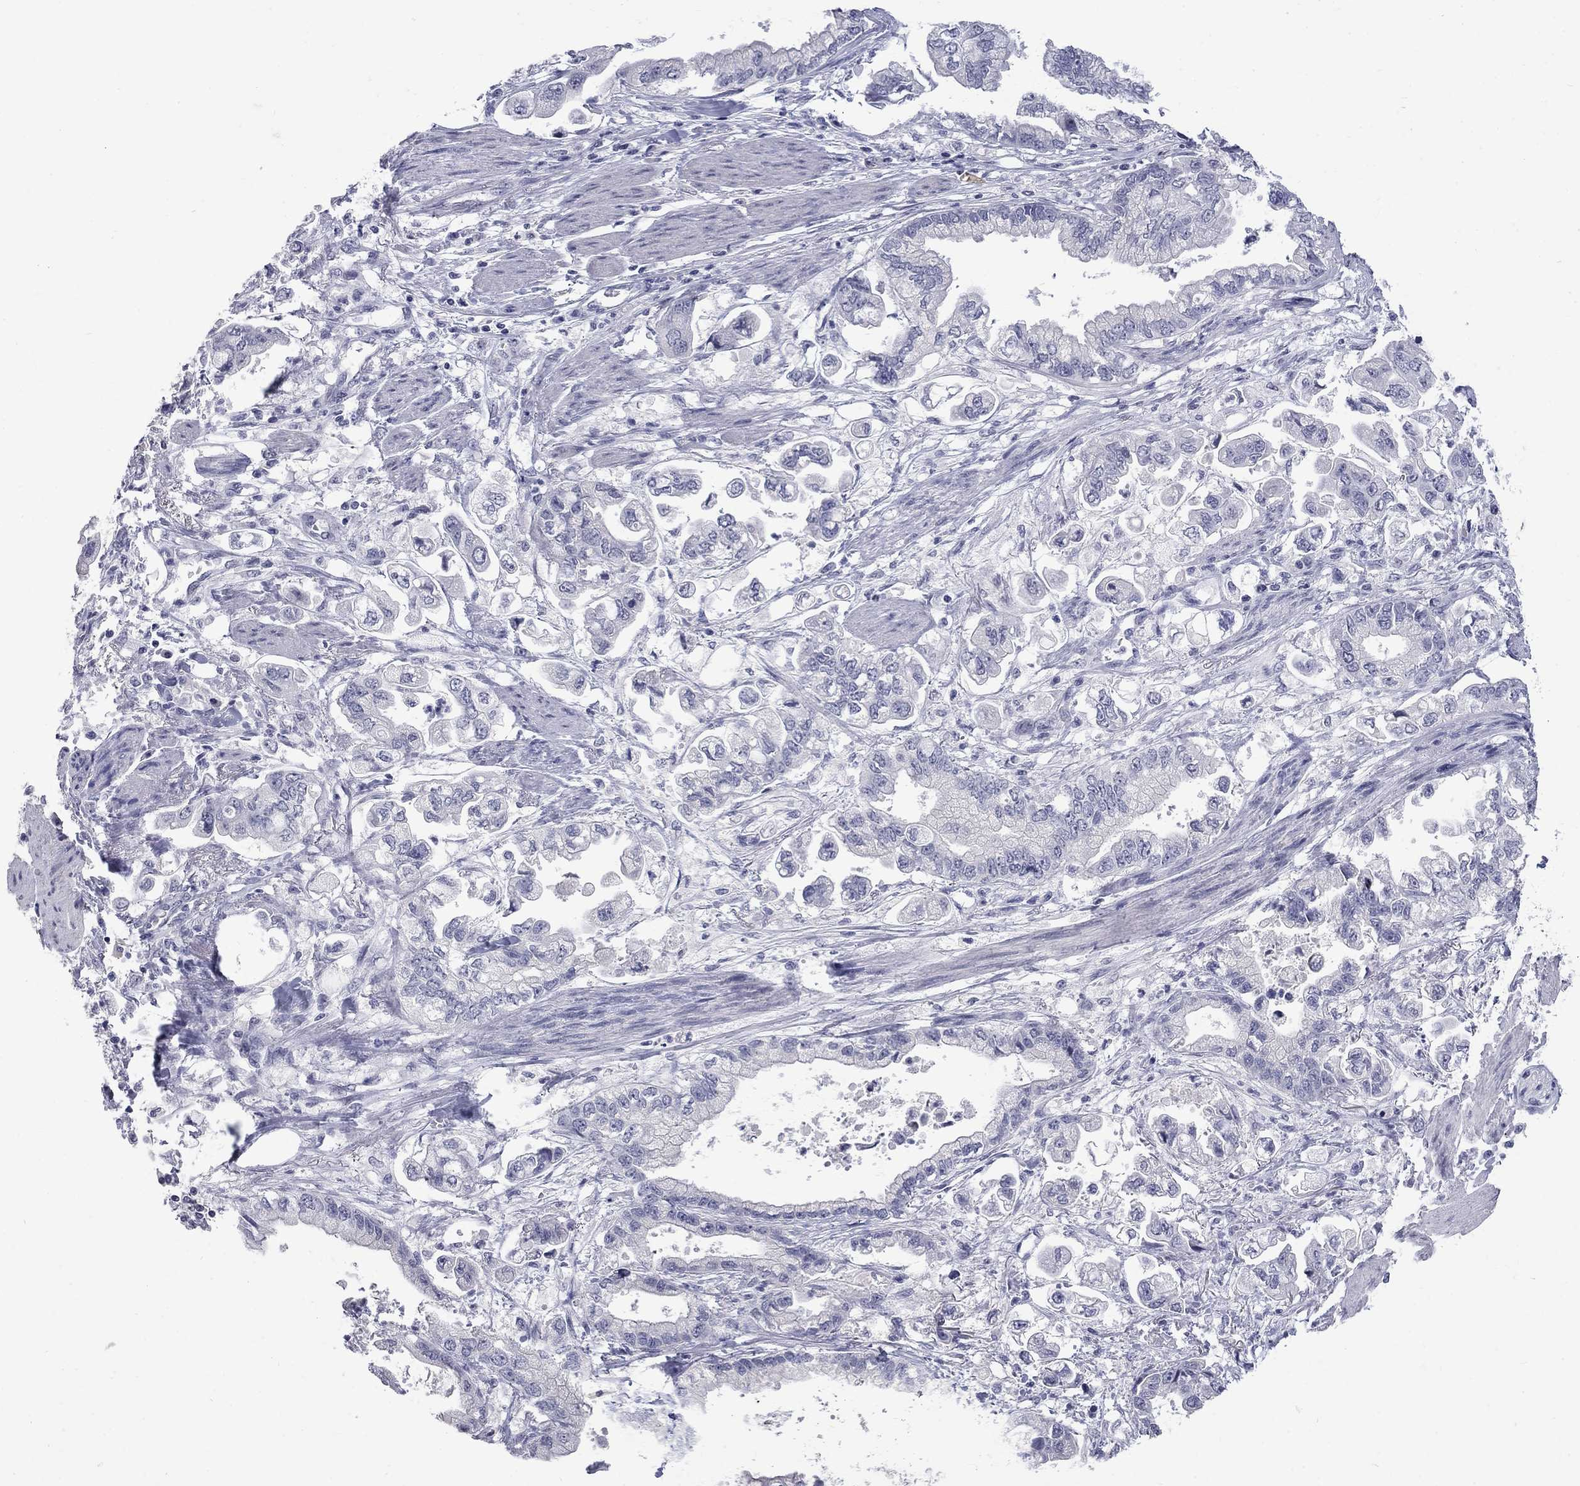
{"staining": {"intensity": "negative", "quantity": "none", "location": "none"}, "tissue": "stomach cancer", "cell_type": "Tumor cells", "image_type": "cancer", "snomed": [{"axis": "morphology", "description": "Normal tissue, NOS"}, {"axis": "morphology", "description": "Adenocarcinoma, NOS"}, {"axis": "topography", "description": "Stomach"}], "caption": "This is a histopathology image of IHC staining of stomach adenocarcinoma, which shows no expression in tumor cells.", "gene": "CTNND2", "patient": {"sex": "male", "age": 62}}